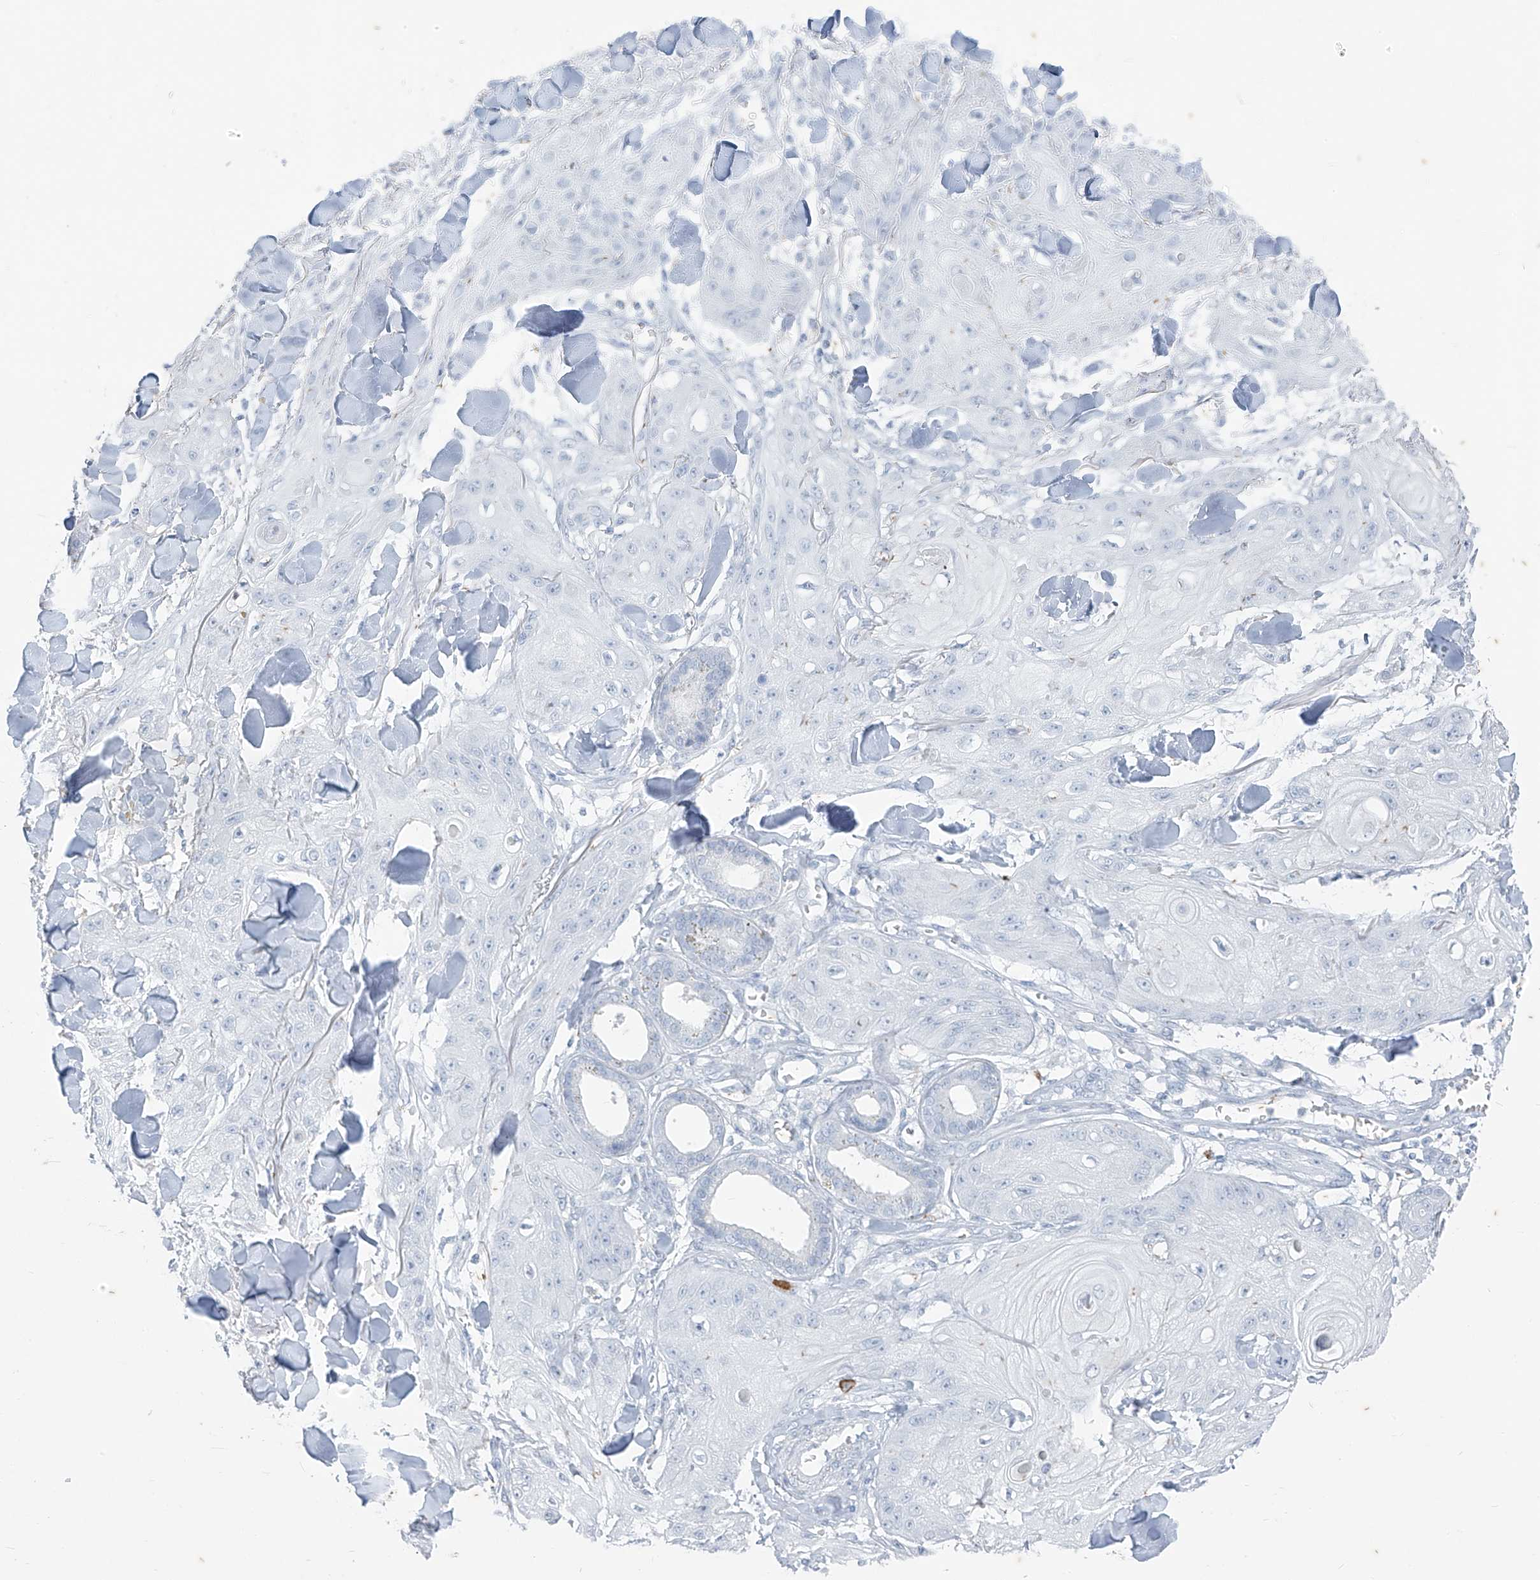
{"staining": {"intensity": "negative", "quantity": "none", "location": "none"}, "tissue": "skin cancer", "cell_type": "Tumor cells", "image_type": "cancer", "snomed": [{"axis": "morphology", "description": "Squamous cell carcinoma, NOS"}, {"axis": "topography", "description": "Skin"}], "caption": "Immunohistochemistry (IHC) photomicrograph of neoplastic tissue: squamous cell carcinoma (skin) stained with DAB demonstrates no significant protein expression in tumor cells. (Brightfield microscopy of DAB (3,3'-diaminobenzidine) immunohistochemistry at high magnification).", "gene": "CX3CR1", "patient": {"sex": "male", "age": 74}}